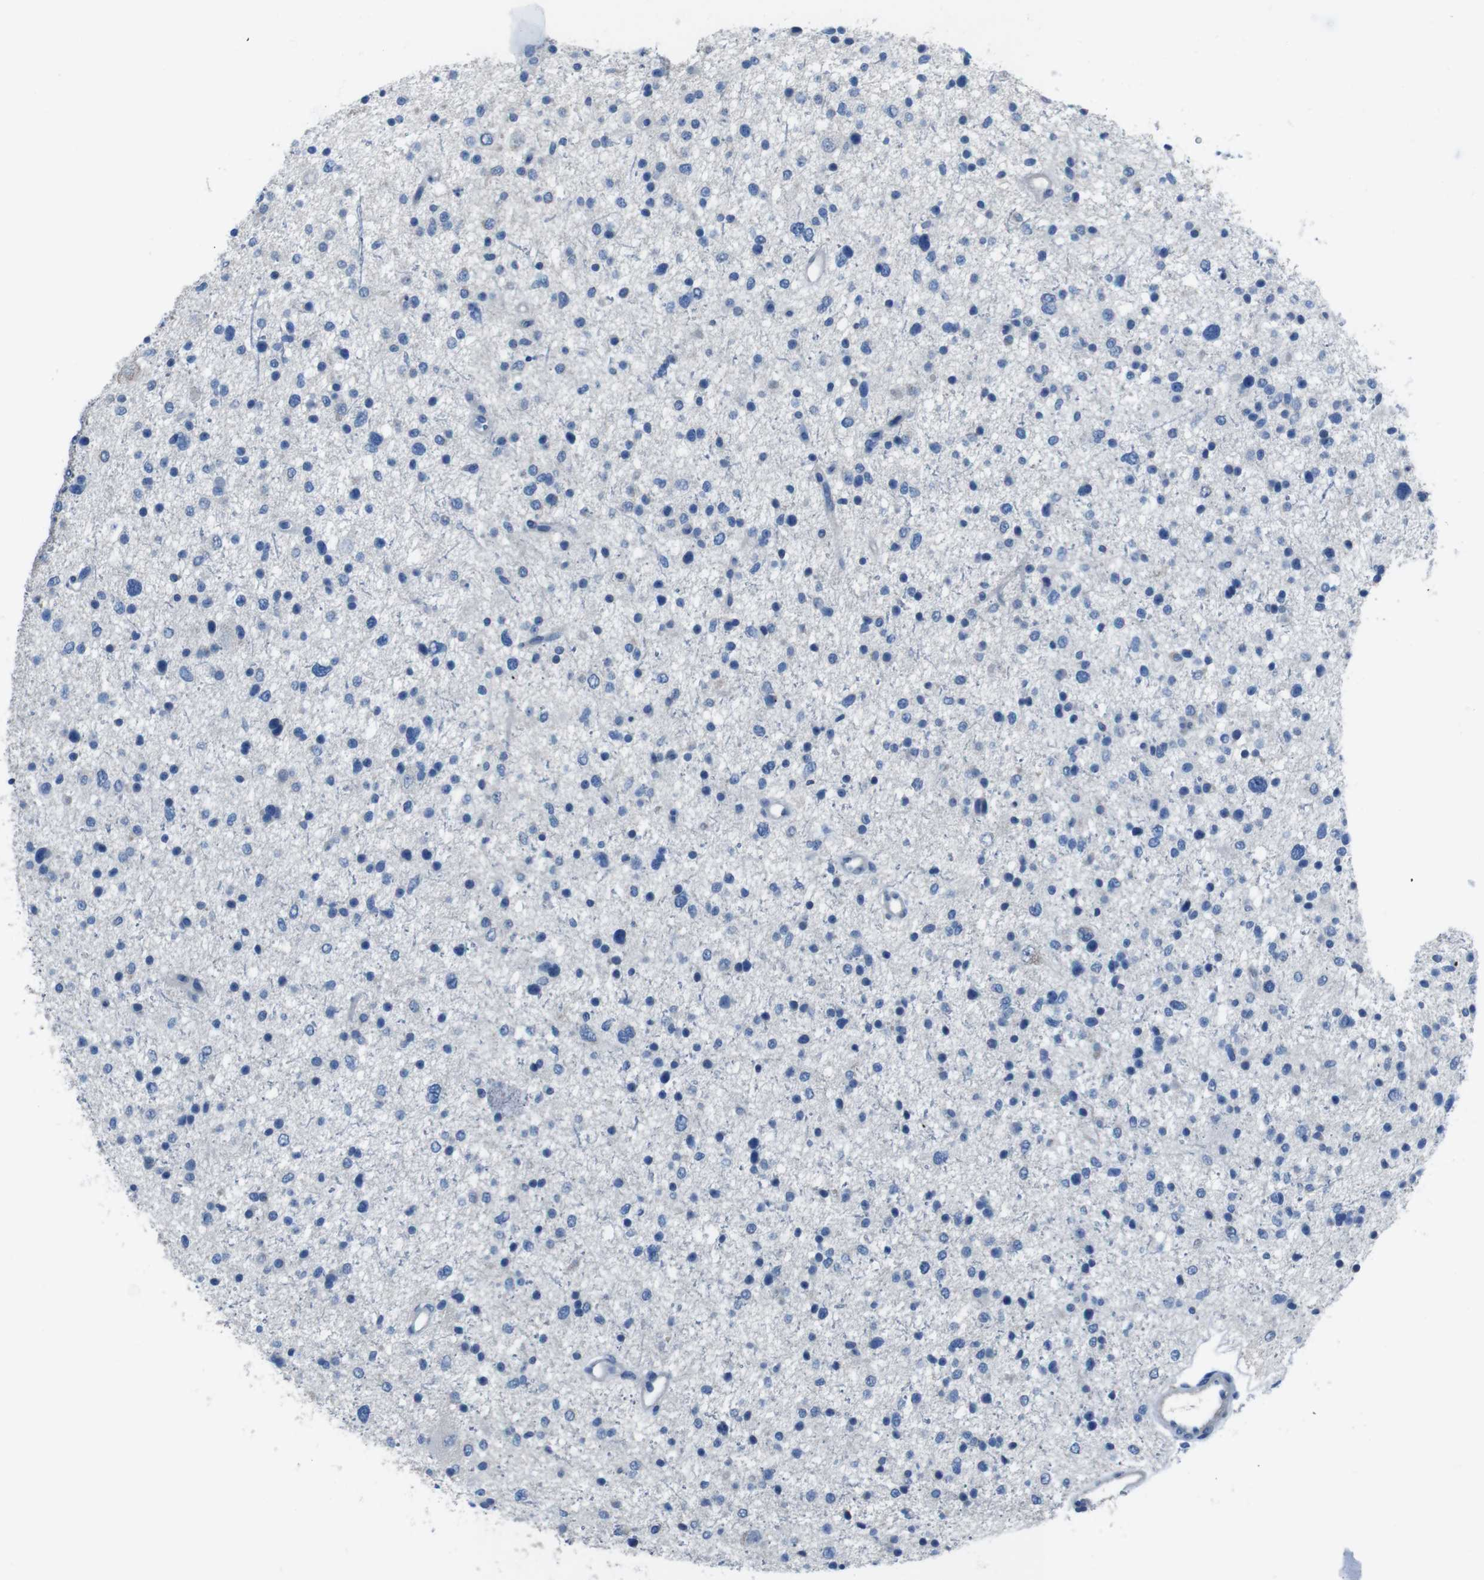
{"staining": {"intensity": "negative", "quantity": "none", "location": "none"}, "tissue": "glioma", "cell_type": "Tumor cells", "image_type": "cancer", "snomed": [{"axis": "morphology", "description": "Glioma, malignant, Low grade"}, {"axis": "topography", "description": "Brain"}], "caption": "There is no significant staining in tumor cells of malignant low-grade glioma.", "gene": "CYP2C8", "patient": {"sex": "female", "age": 37}}